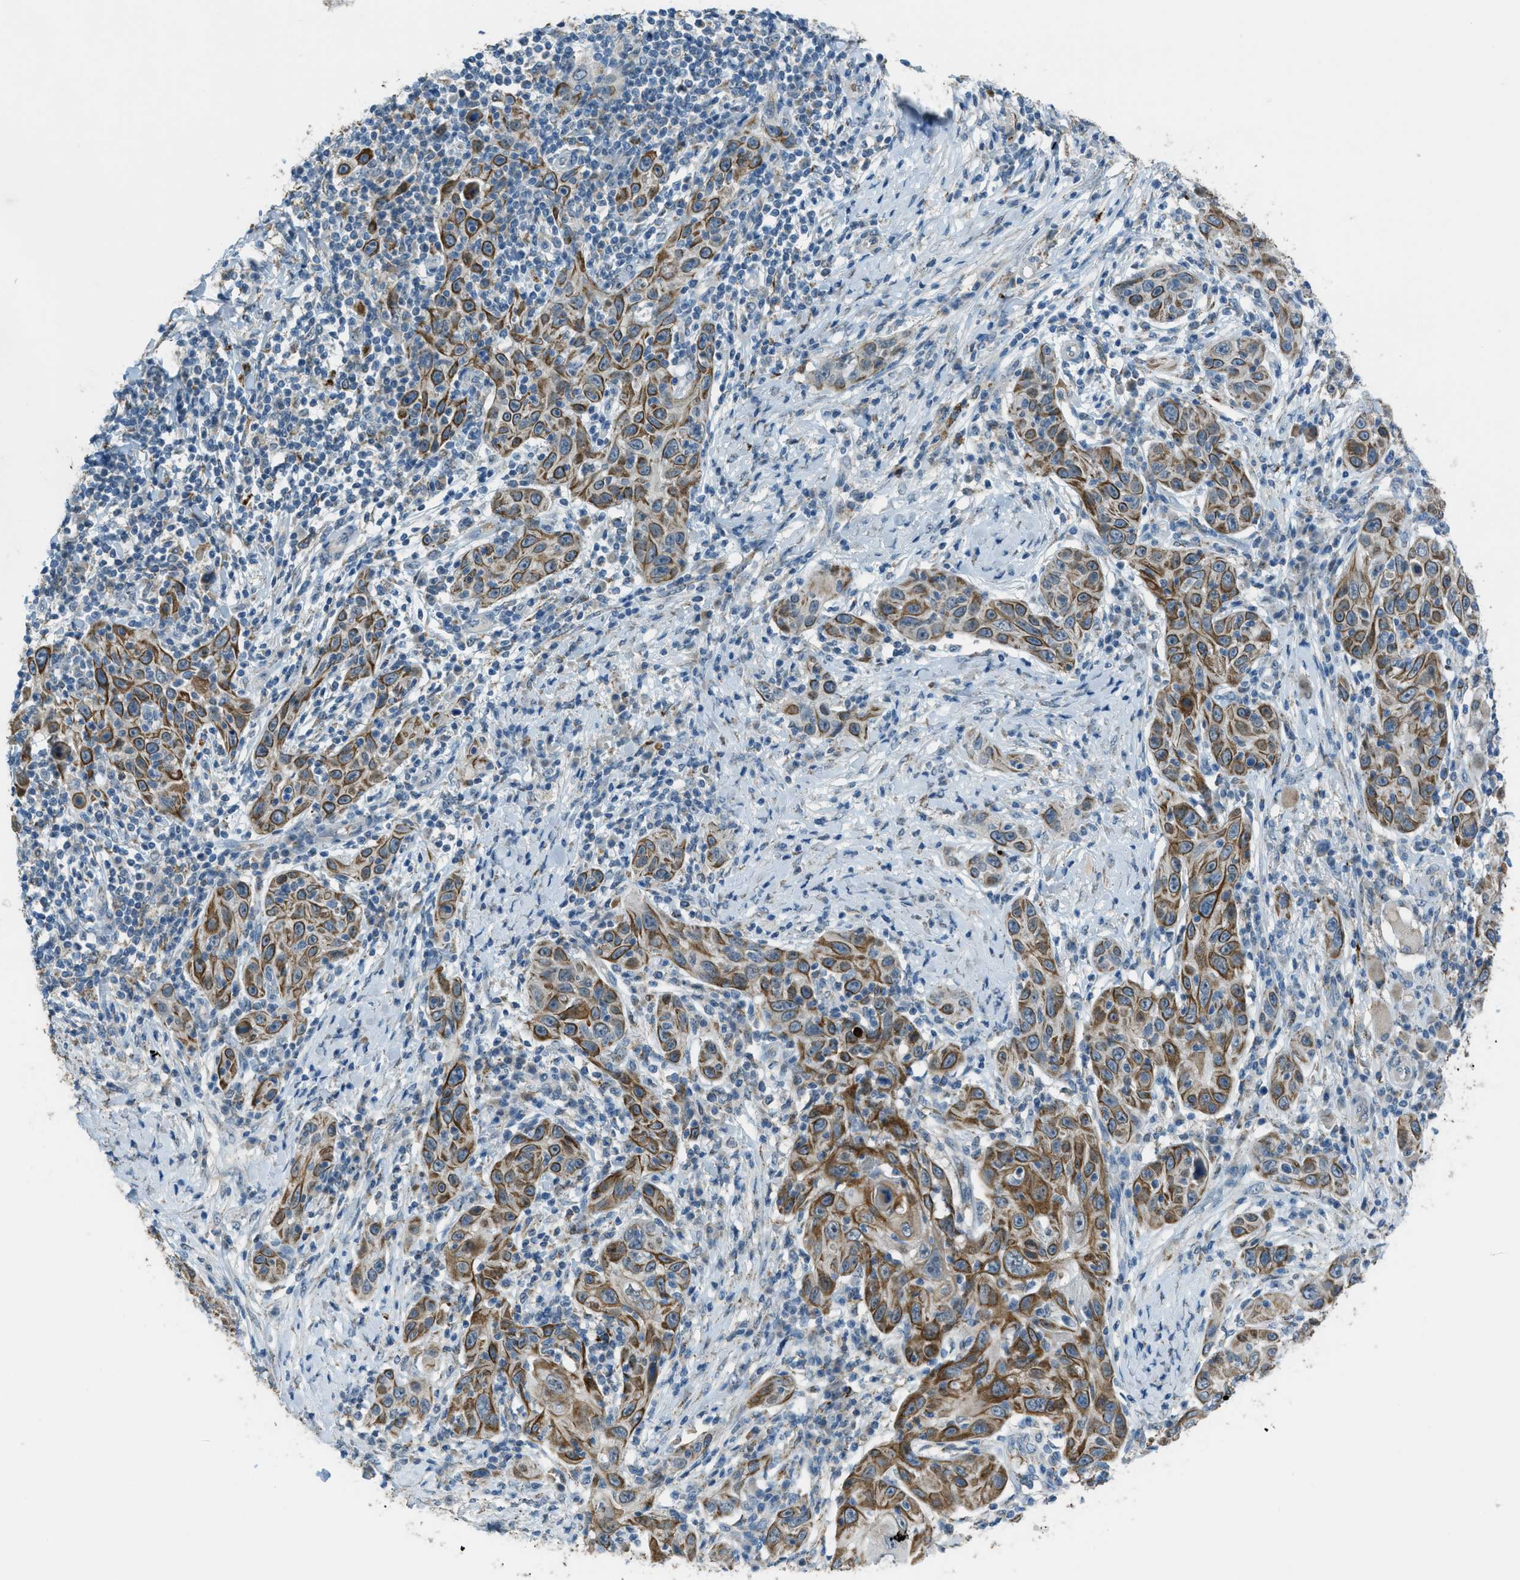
{"staining": {"intensity": "moderate", "quantity": ">75%", "location": "cytoplasmic/membranous"}, "tissue": "skin cancer", "cell_type": "Tumor cells", "image_type": "cancer", "snomed": [{"axis": "morphology", "description": "Squamous cell carcinoma, NOS"}, {"axis": "topography", "description": "Skin"}], "caption": "Squamous cell carcinoma (skin) stained with a protein marker reveals moderate staining in tumor cells.", "gene": "CDON", "patient": {"sex": "female", "age": 88}}